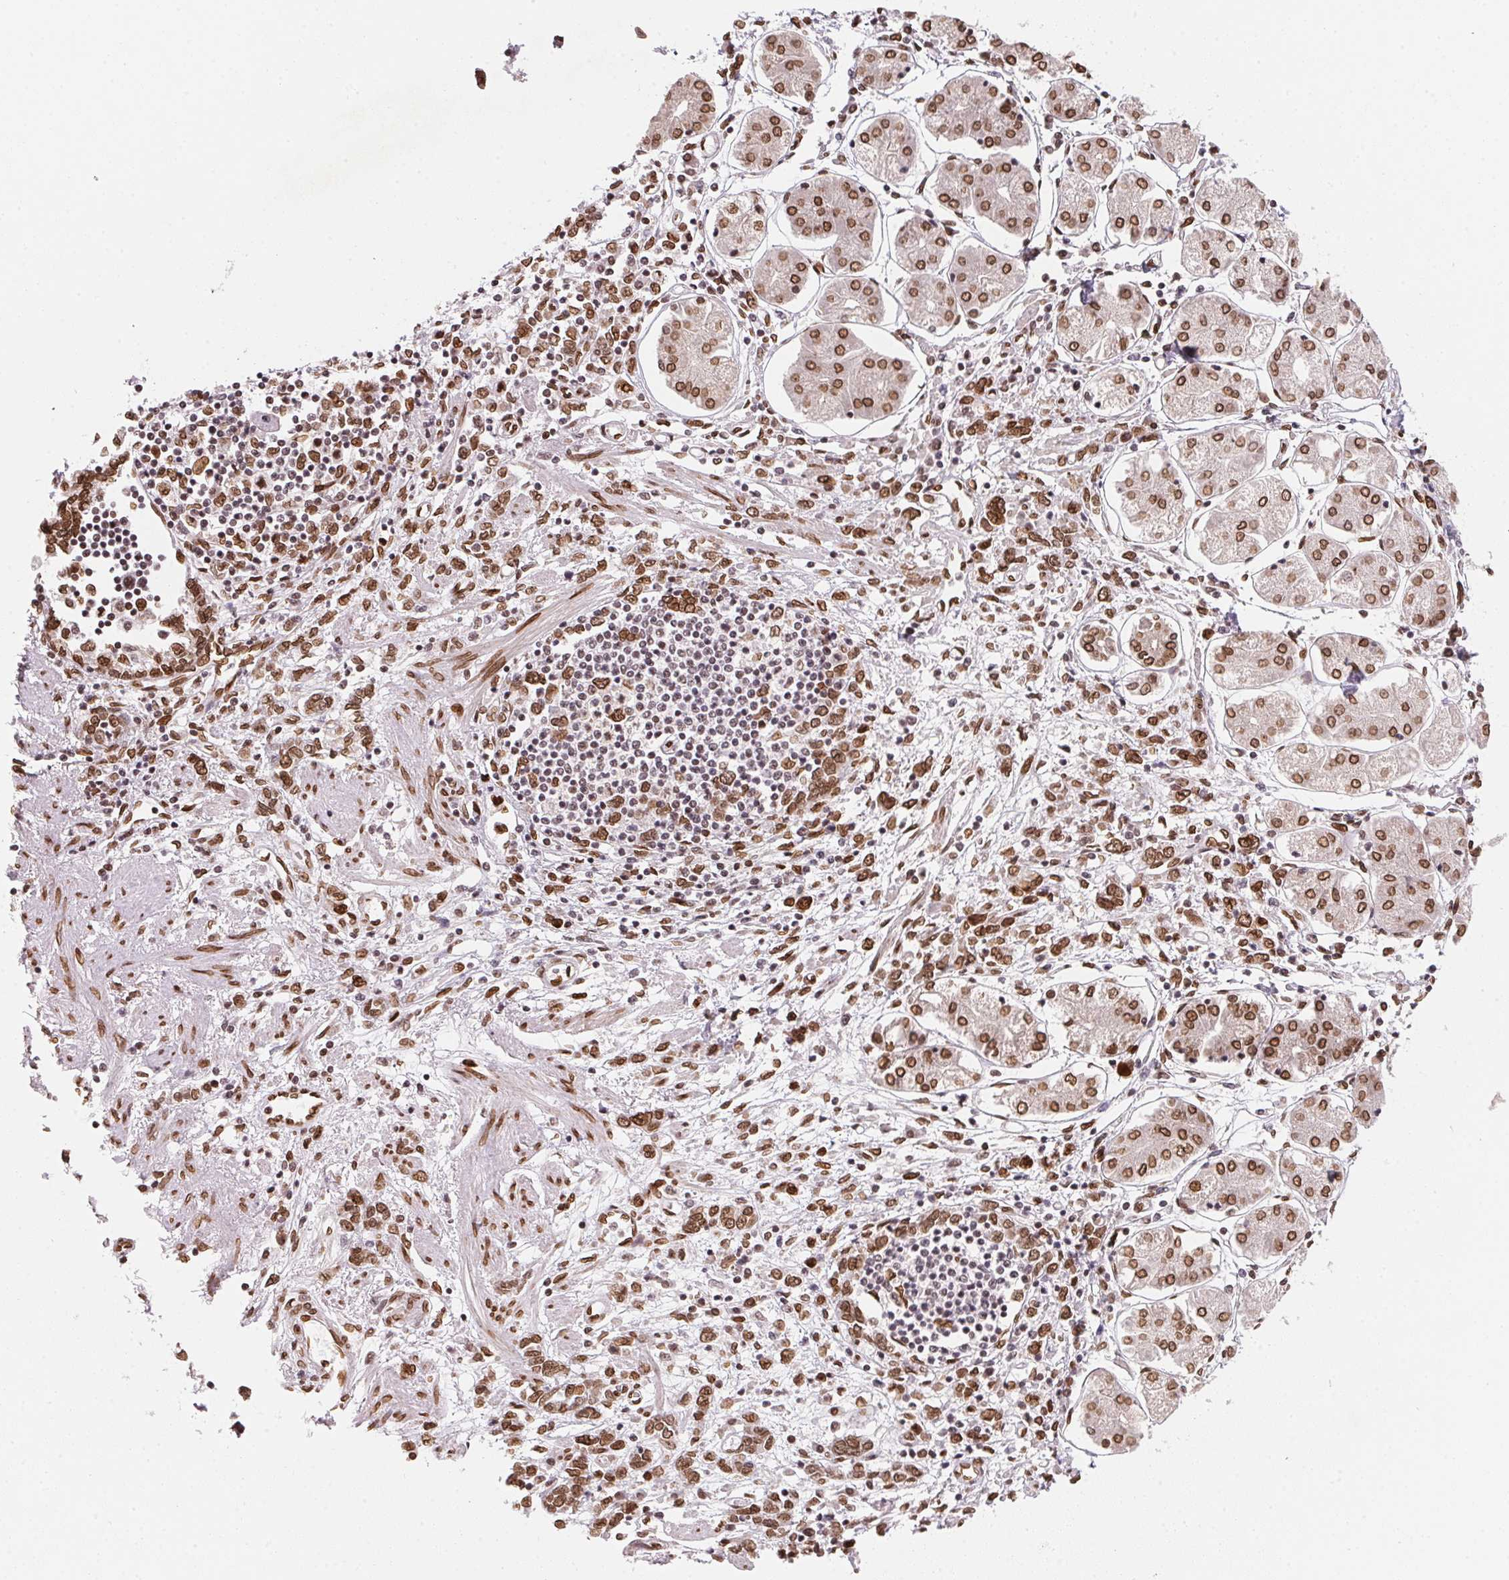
{"staining": {"intensity": "moderate", "quantity": ">75%", "location": "cytoplasmic/membranous,nuclear"}, "tissue": "stomach cancer", "cell_type": "Tumor cells", "image_type": "cancer", "snomed": [{"axis": "morphology", "description": "Adenocarcinoma, NOS"}, {"axis": "topography", "description": "Stomach"}], "caption": "IHC (DAB) staining of stomach adenocarcinoma demonstrates moderate cytoplasmic/membranous and nuclear protein staining in about >75% of tumor cells. (DAB (3,3'-diaminobenzidine) IHC with brightfield microscopy, high magnification).", "gene": "SAP30BP", "patient": {"sex": "female", "age": 76}}